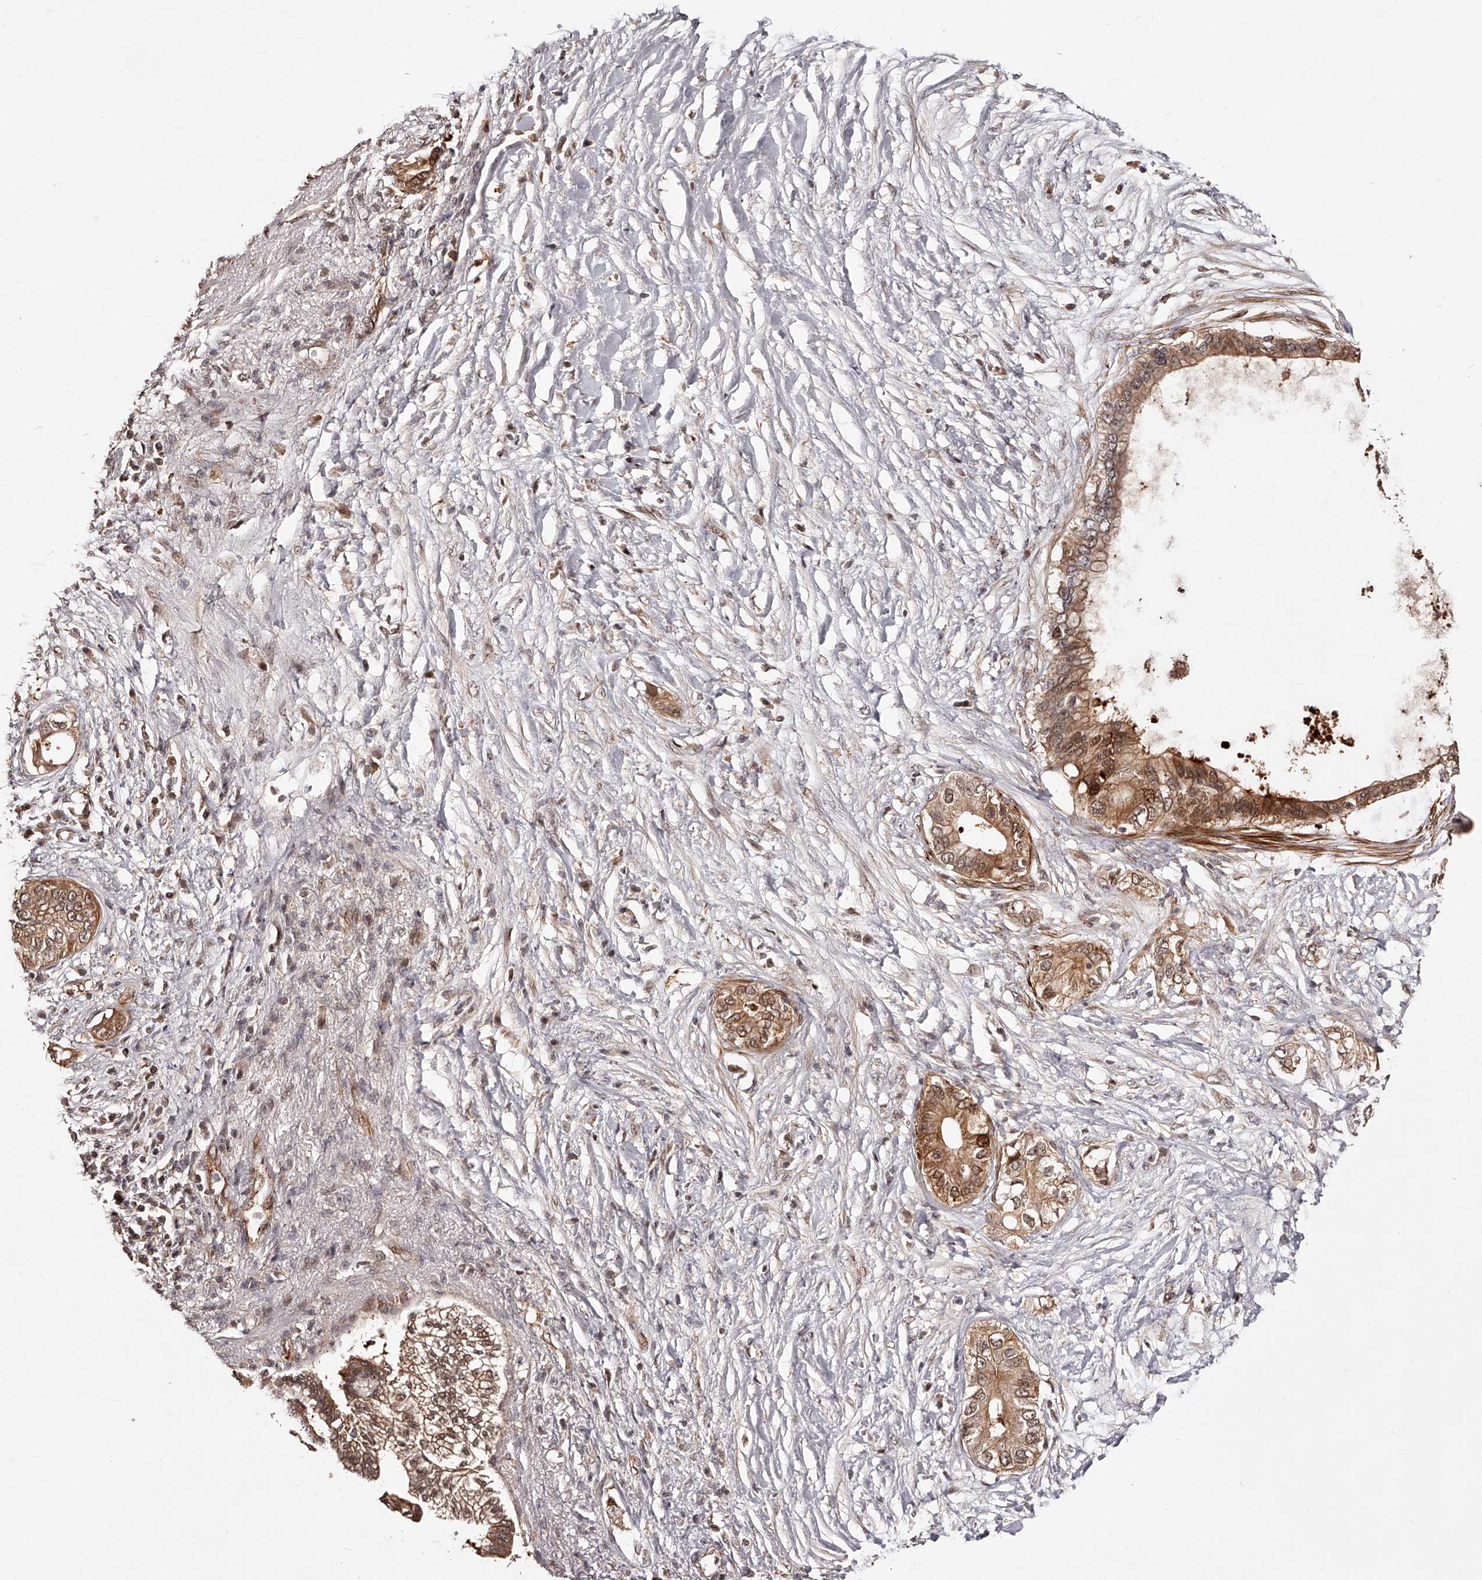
{"staining": {"intensity": "moderate", "quantity": ">75%", "location": "cytoplasmic/membranous,nuclear"}, "tissue": "pancreatic cancer", "cell_type": "Tumor cells", "image_type": "cancer", "snomed": [{"axis": "morphology", "description": "Normal tissue, NOS"}, {"axis": "morphology", "description": "Adenocarcinoma, NOS"}, {"axis": "topography", "description": "Pancreas"}, {"axis": "topography", "description": "Peripheral nerve tissue"}], "caption": "Approximately >75% of tumor cells in pancreatic cancer (adenocarcinoma) exhibit moderate cytoplasmic/membranous and nuclear protein expression as visualized by brown immunohistochemical staining.", "gene": "CUL7", "patient": {"sex": "male", "age": 59}}